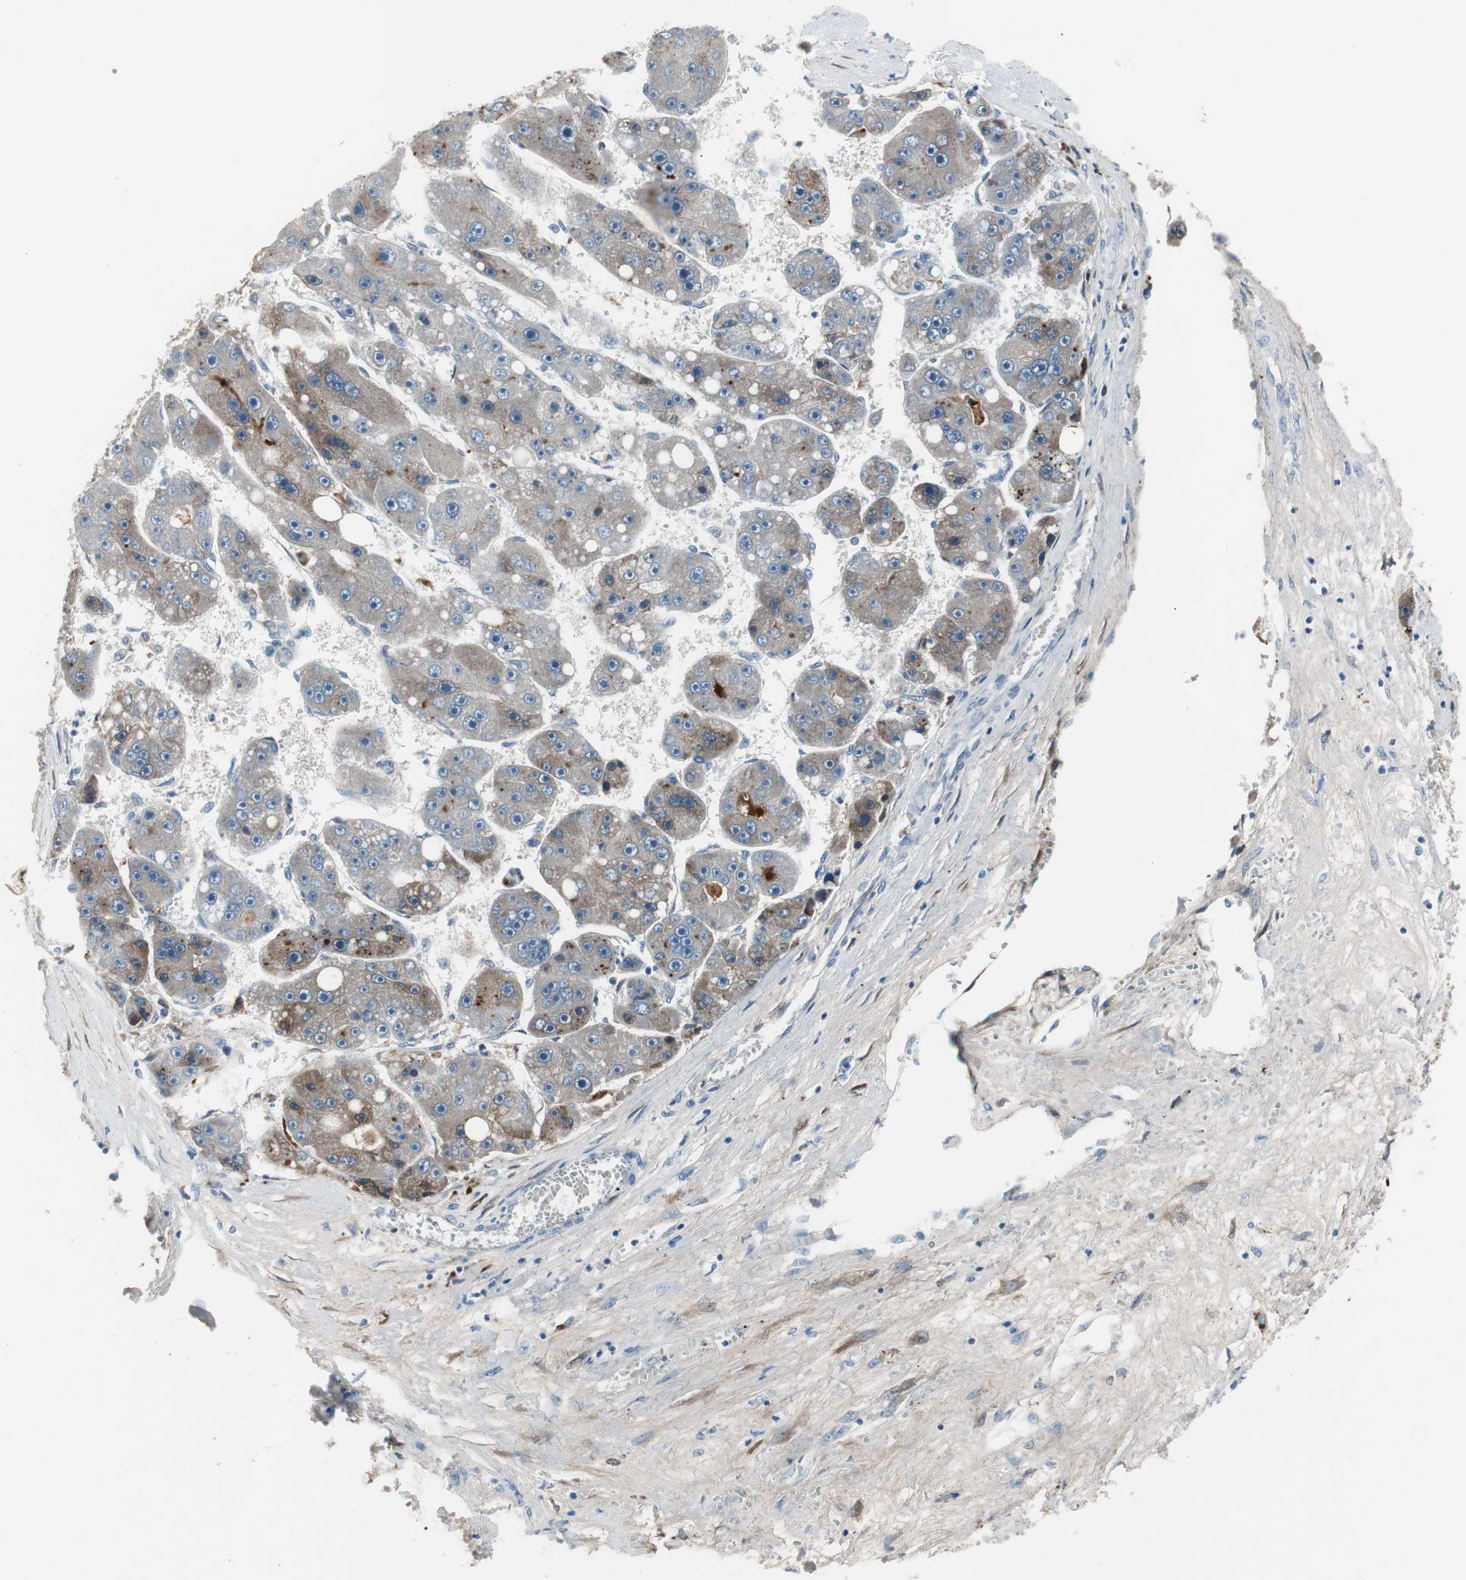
{"staining": {"intensity": "moderate", "quantity": "<25%", "location": "cytoplasmic/membranous"}, "tissue": "liver cancer", "cell_type": "Tumor cells", "image_type": "cancer", "snomed": [{"axis": "morphology", "description": "Carcinoma, Hepatocellular, NOS"}, {"axis": "topography", "description": "Liver"}], "caption": "Liver cancer stained for a protein shows moderate cytoplasmic/membranous positivity in tumor cells.", "gene": "SERPINF1", "patient": {"sex": "female", "age": 61}}